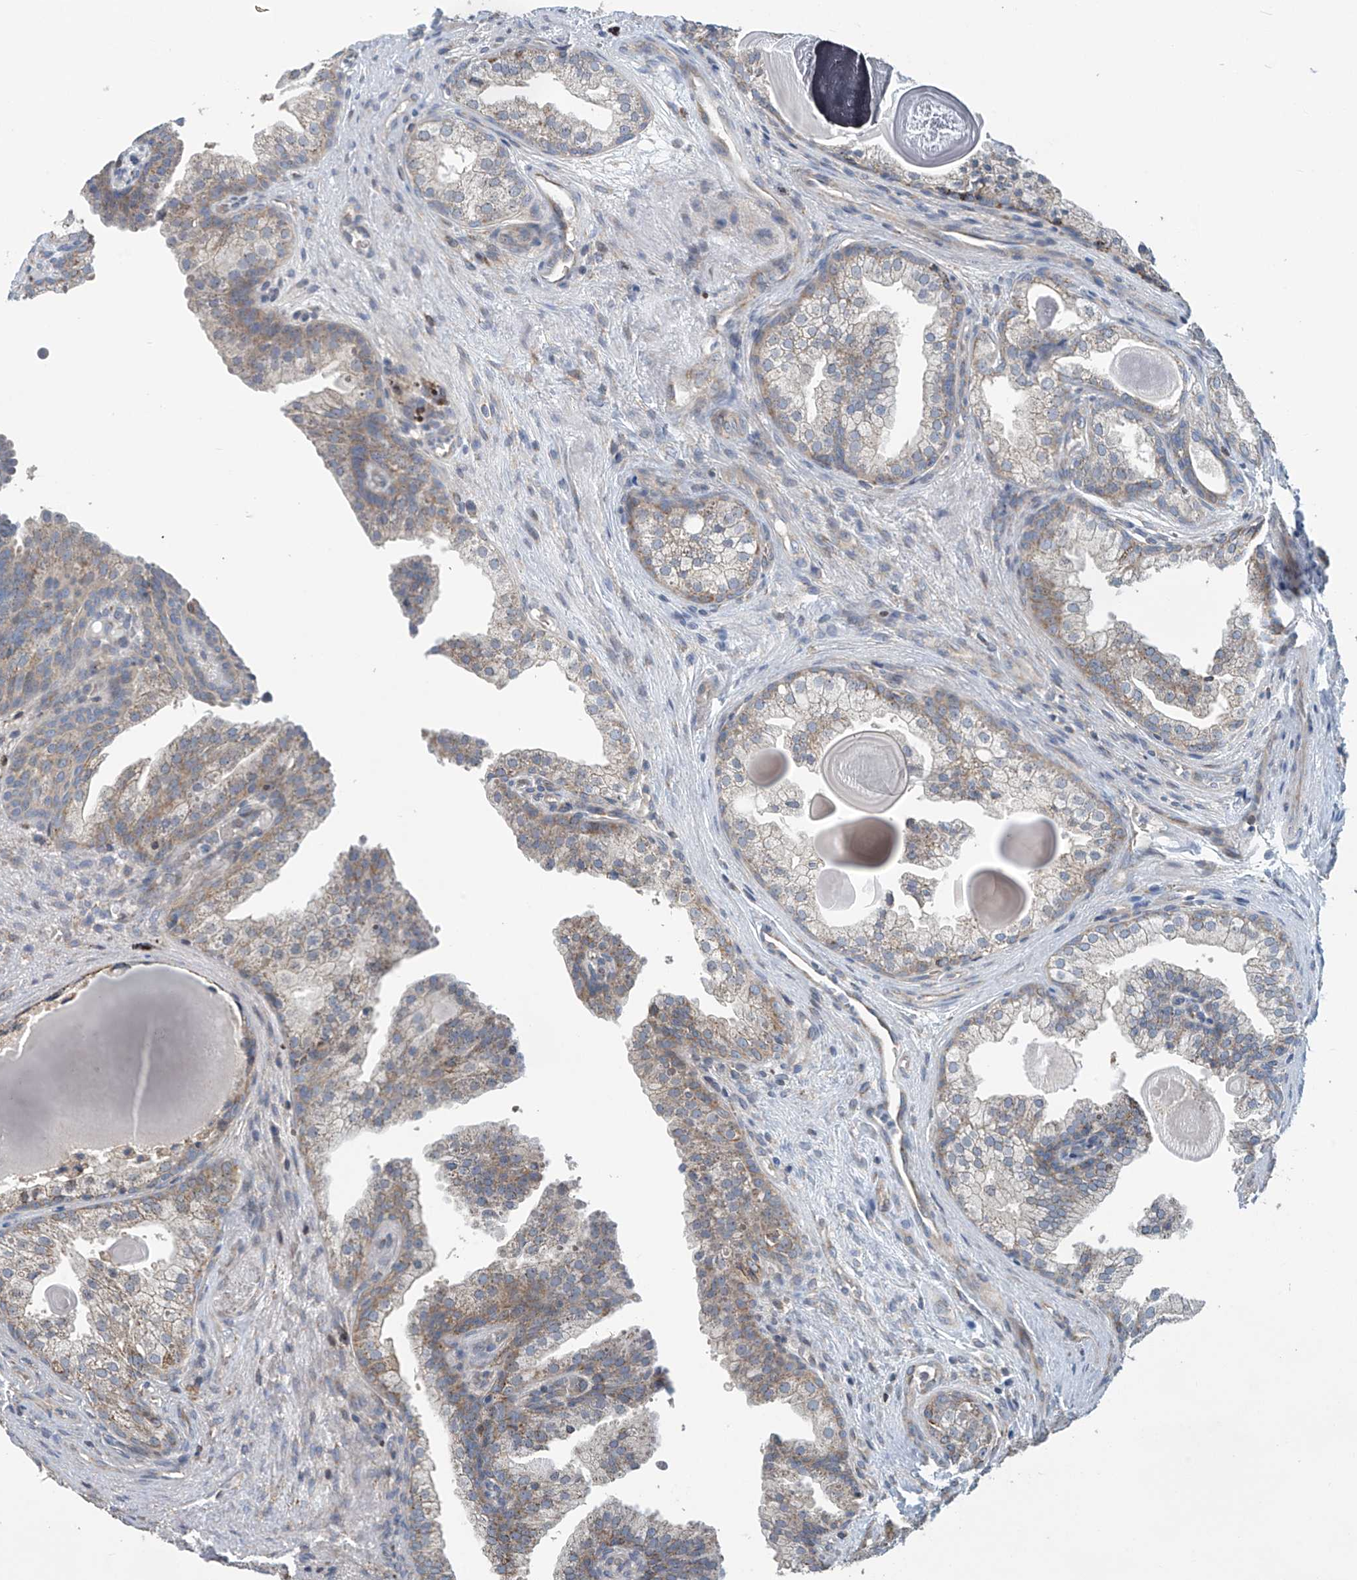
{"staining": {"intensity": "weak", "quantity": "25%-75%", "location": "cytoplasmic/membranous"}, "tissue": "prostate cancer", "cell_type": "Tumor cells", "image_type": "cancer", "snomed": [{"axis": "morphology", "description": "Adenocarcinoma, High grade"}, {"axis": "topography", "description": "Prostate"}], "caption": "IHC of prostate high-grade adenocarcinoma shows low levels of weak cytoplasmic/membranous staining in approximately 25%-75% of tumor cells. IHC stains the protein of interest in brown and the nuclei are stained blue.", "gene": "COMMD1", "patient": {"sex": "male", "age": 62}}